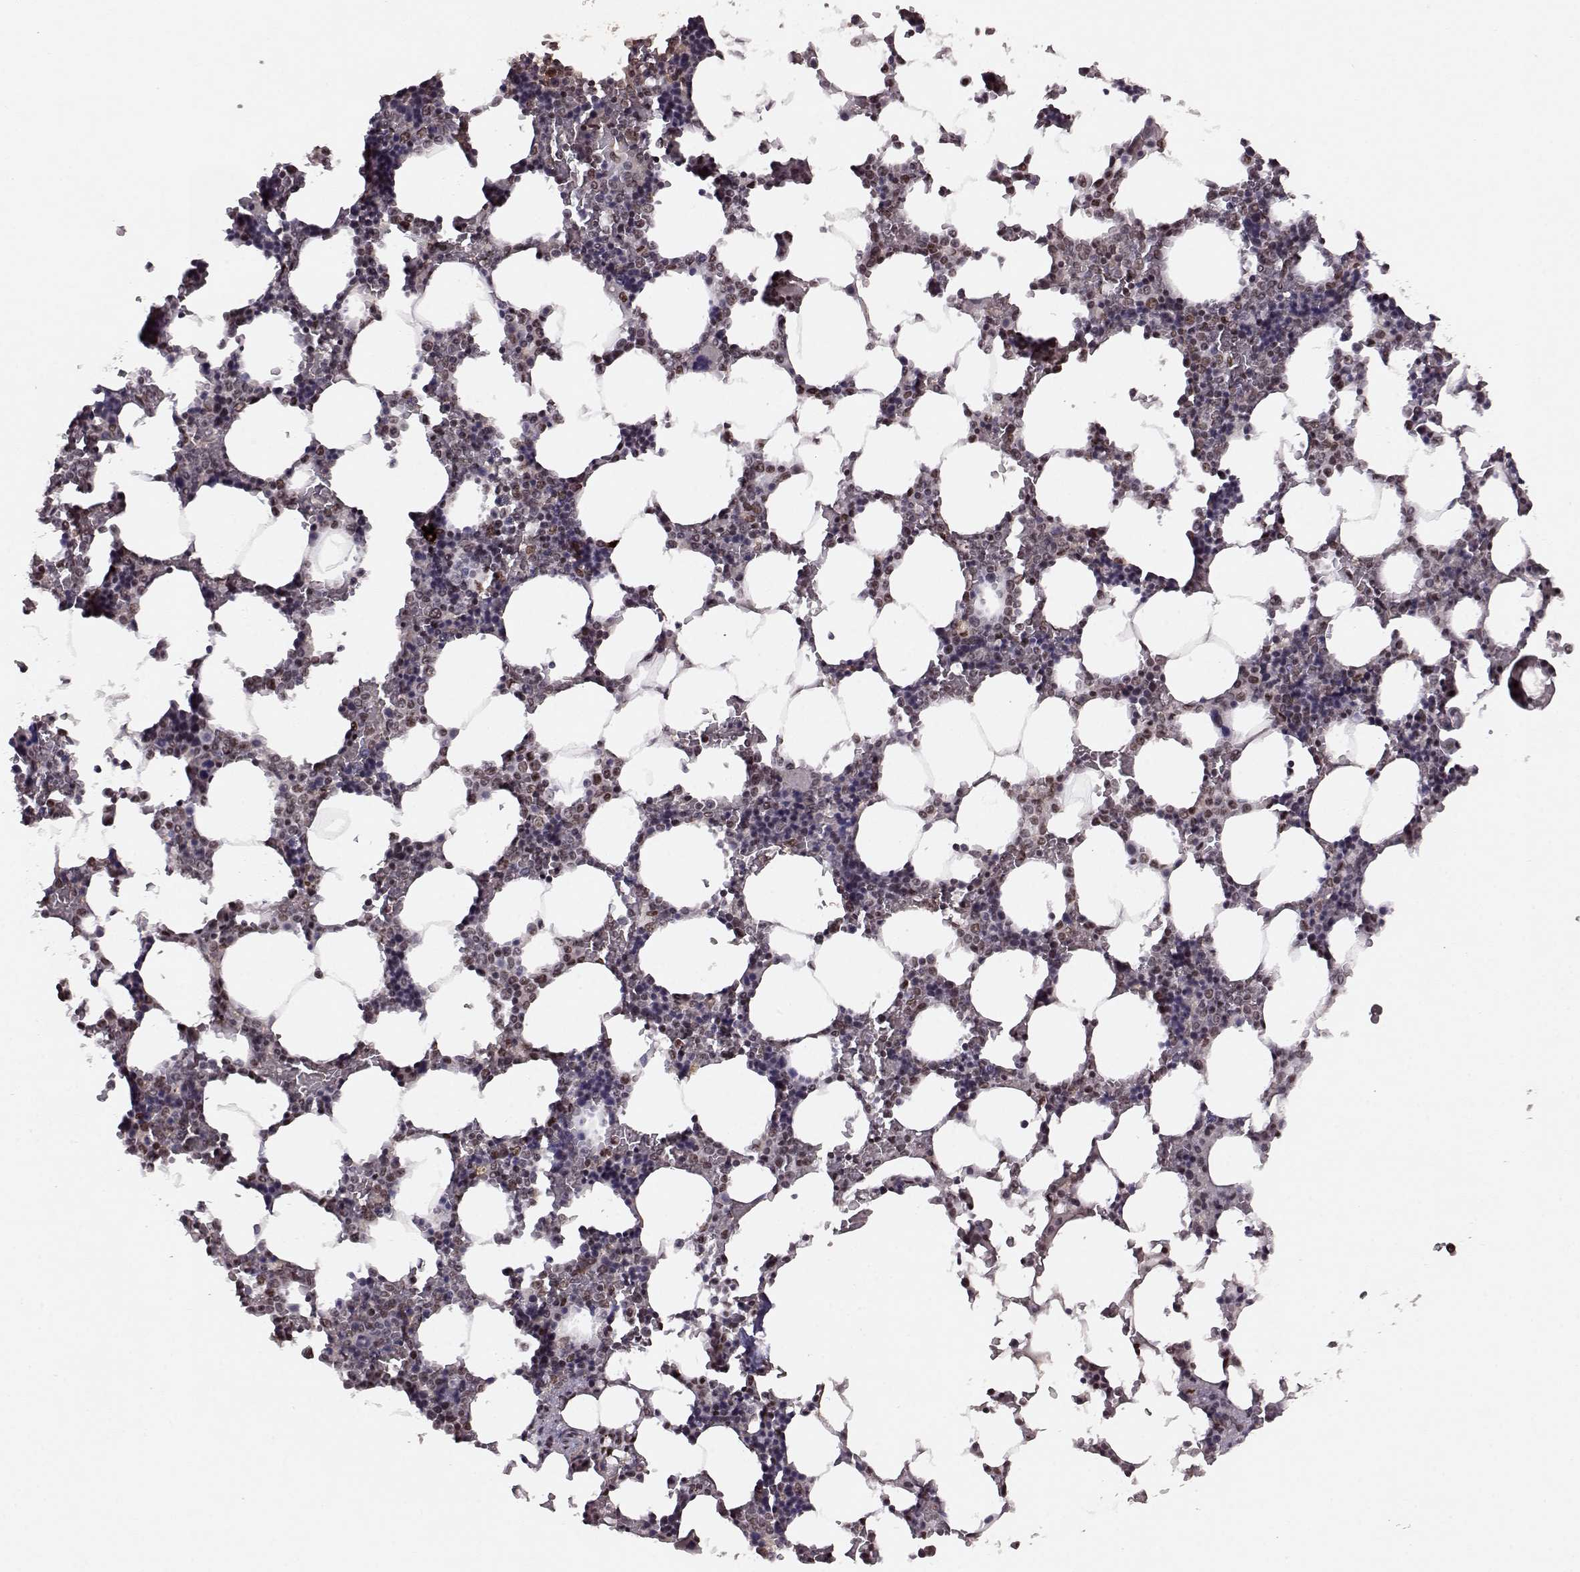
{"staining": {"intensity": "weak", "quantity": "<25%", "location": "cytoplasmic/membranous"}, "tissue": "bone marrow", "cell_type": "Hematopoietic cells", "image_type": "normal", "snomed": [{"axis": "morphology", "description": "Normal tissue, NOS"}, {"axis": "topography", "description": "Bone marrow"}], "caption": "DAB (3,3'-diaminobenzidine) immunohistochemical staining of unremarkable bone marrow demonstrates no significant staining in hematopoietic cells. (DAB immunohistochemistry (IHC) with hematoxylin counter stain).", "gene": "RRAGD", "patient": {"sex": "male", "age": 51}}